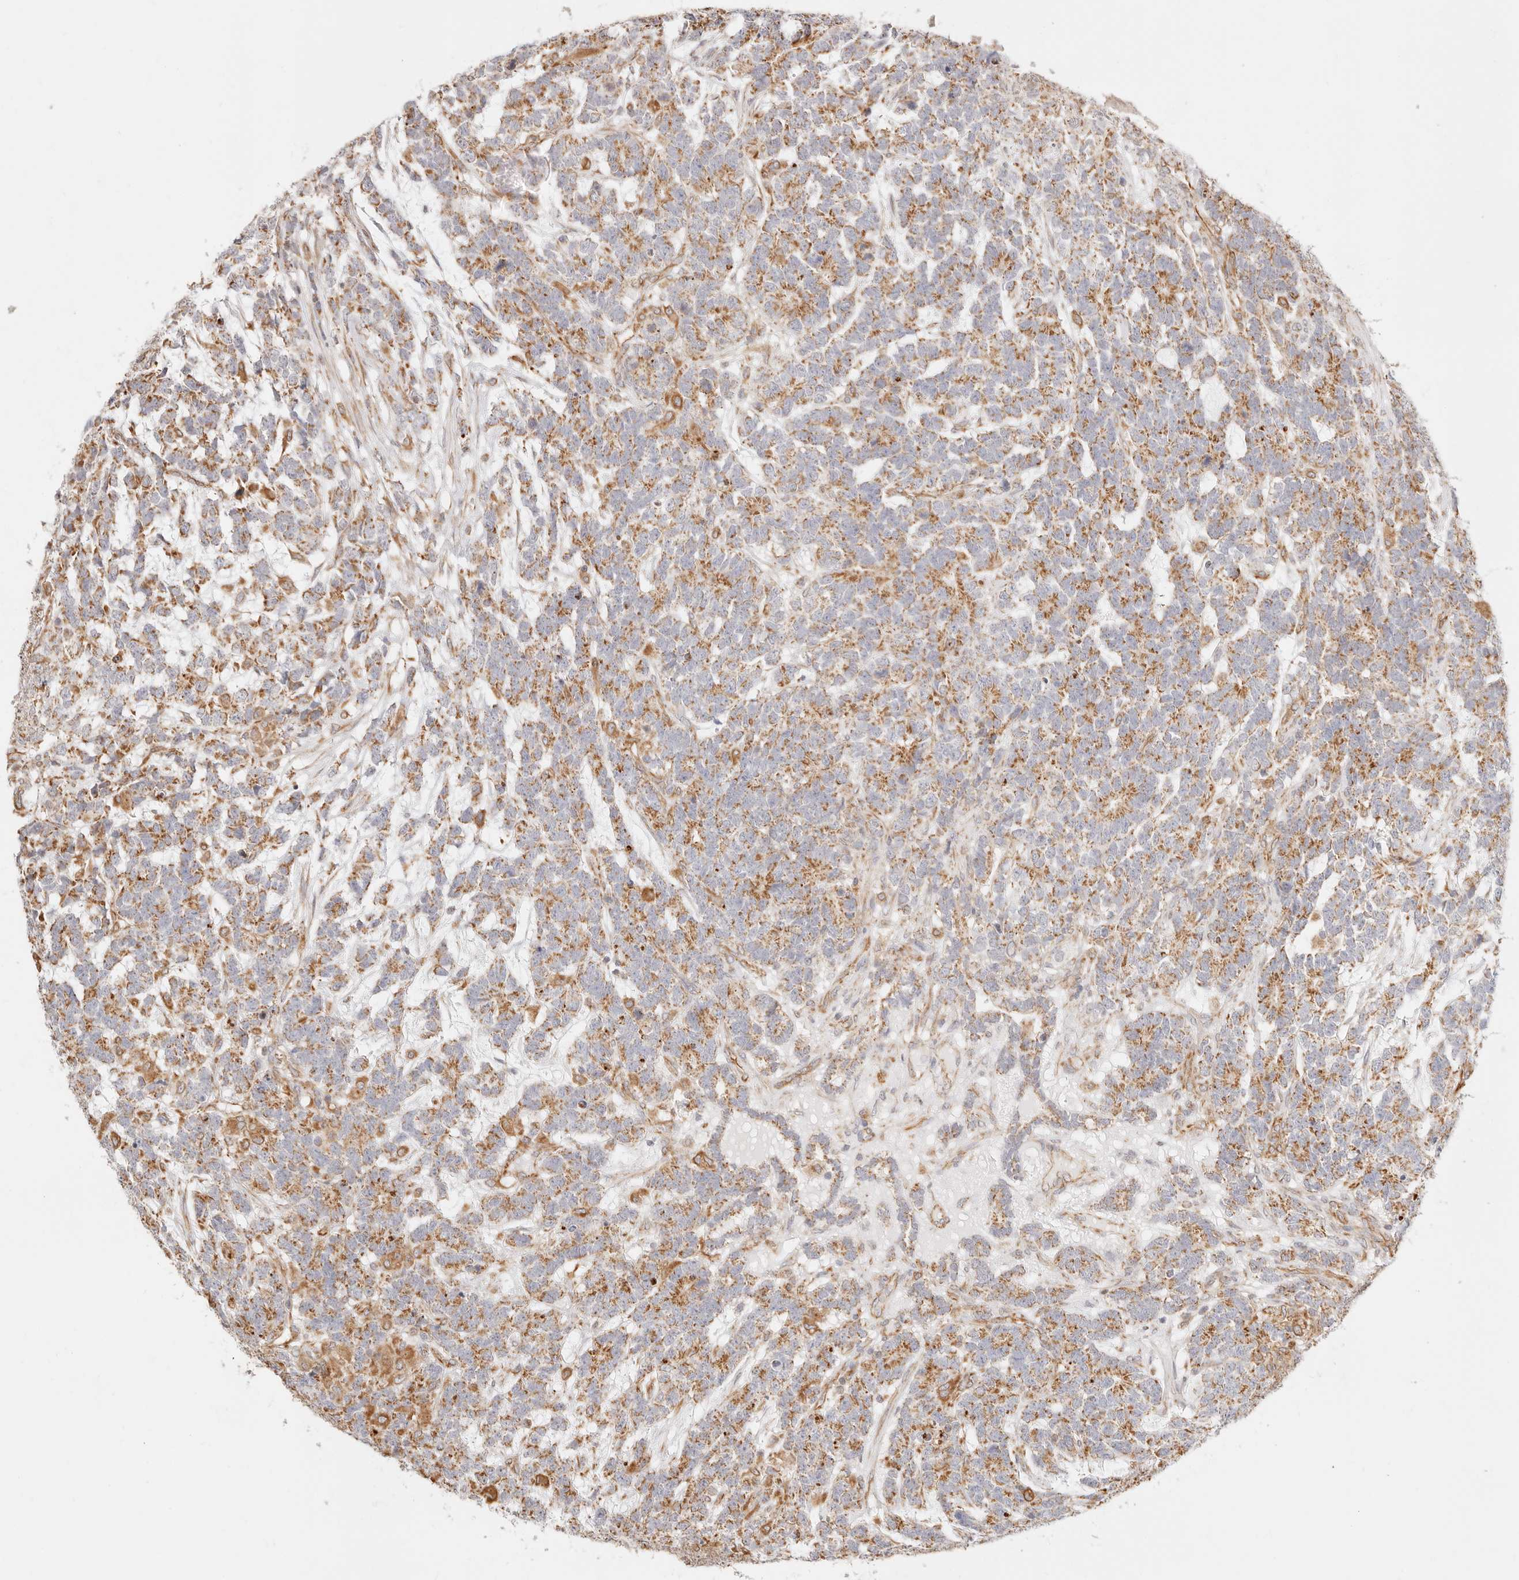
{"staining": {"intensity": "moderate", "quantity": ">75%", "location": "cytoplasmic/membranous"}, "tissue": "testis cancer", "cell_type": "Tumor cells", "image_type": "cancer", "snomed": [{"axis": "morphology", "description": "Carcinoma, Embryonal, NOS"}, {"axis": "topography", "description": "Testis"}], "caption": "Immunohistochemistry image of human embryonal carcinoma (testis) stained for a protein (brown), which reveals medium levels of moderate cytoplasmic/membranous positivity in about >75% of tumor cells.", "gene": "ZC3H11A", "patient": {"sex": "male", "age": 26}}